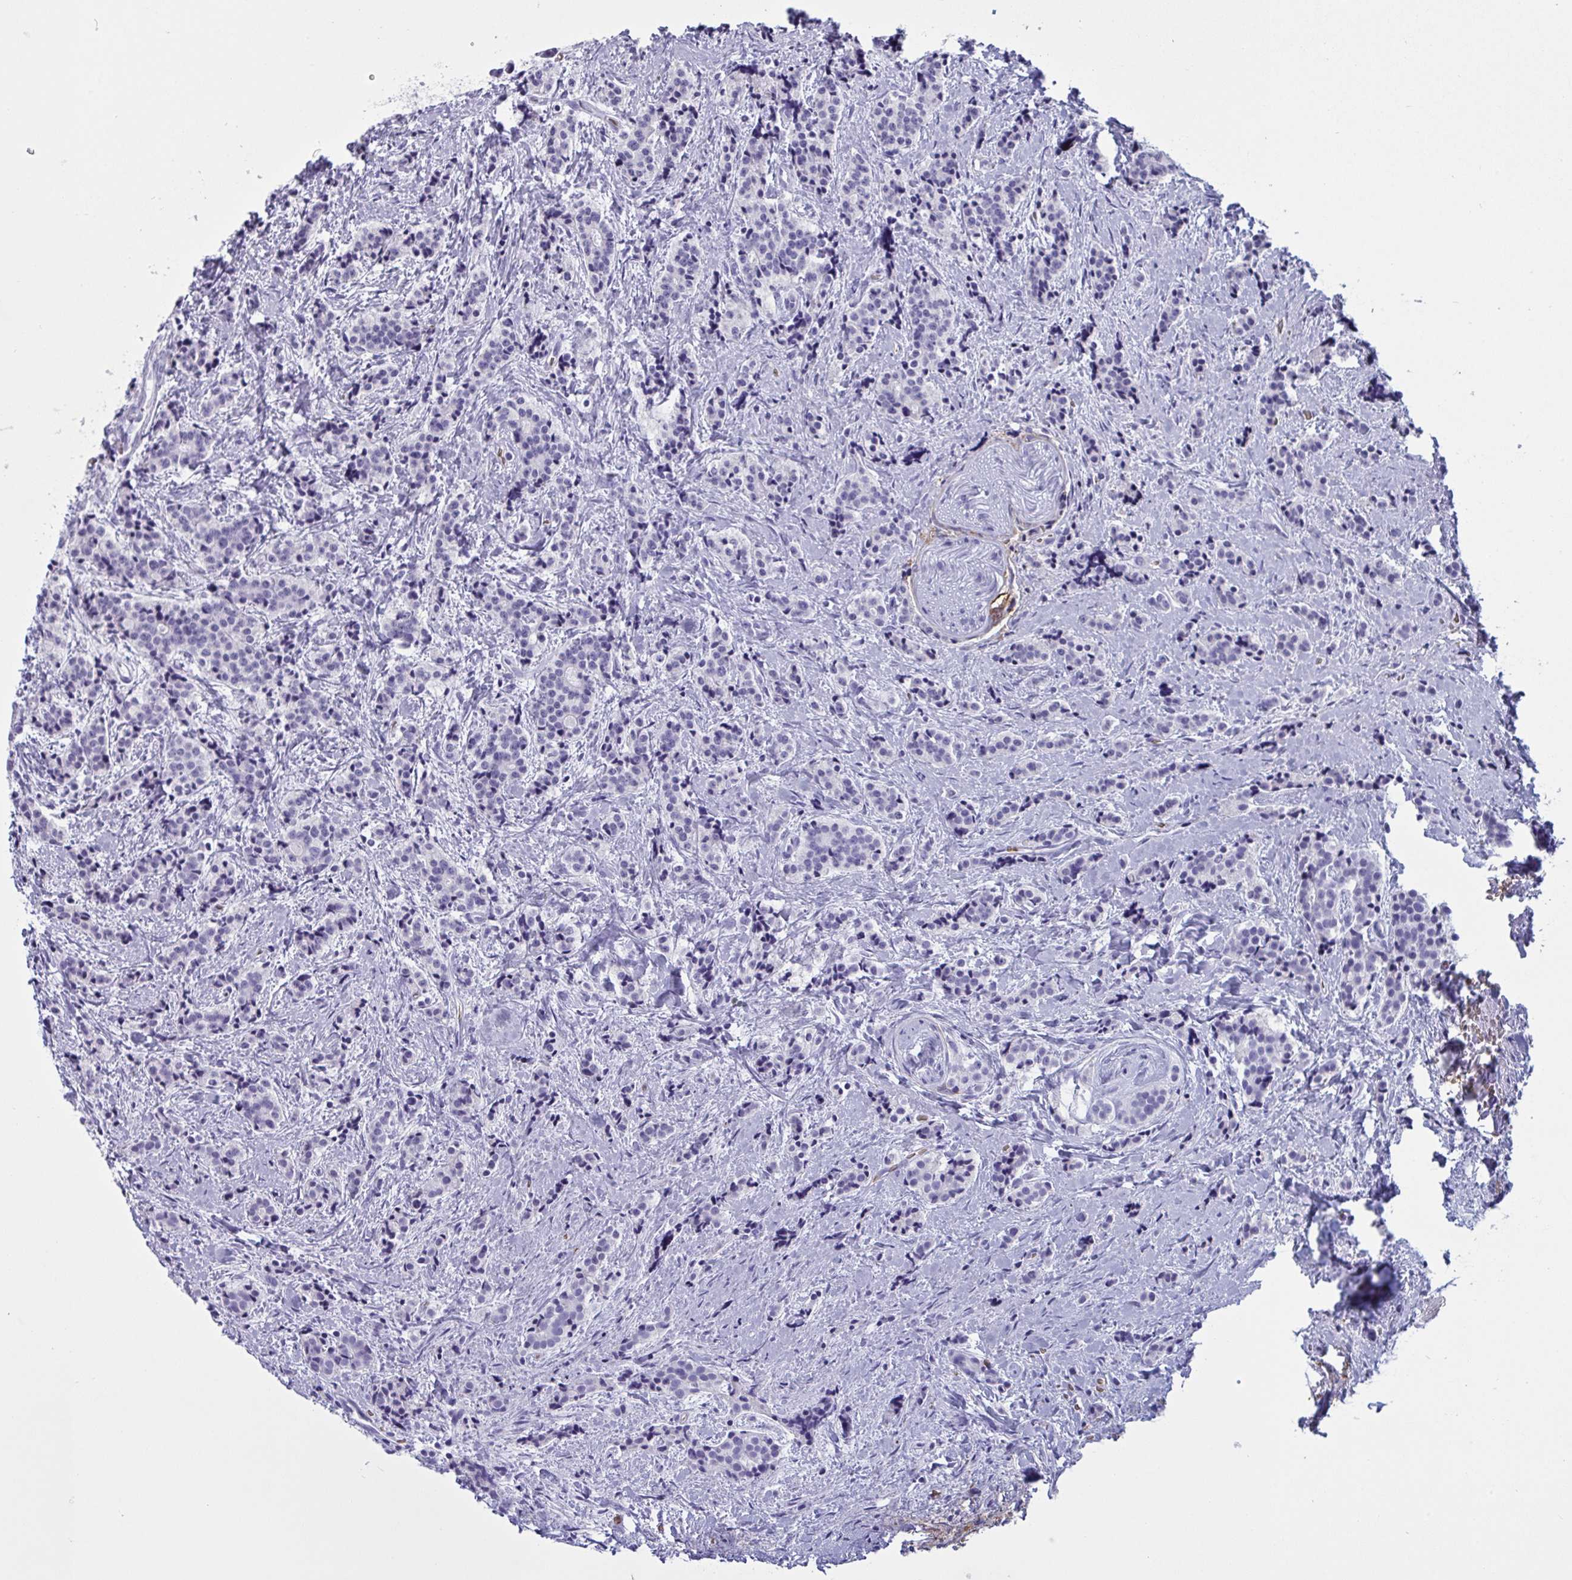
{"staining": {"intensity": "negative", "quantity": "none", "location": "none"}, "tissue": "carcinoid", "cell_type": "Tumor cells", "image_type": "cancer", "snomed": [{"axis": "morphology", "description": "Carcinoid, malignant, NOS"}, {"axis": "topography", "description": "Small intestine"}], "caption": "Immunohistochemical staining of human carcinoid exhibits no significant positivity in tumor cells.", "gene": "SLC2A1", "patient": {"sex": "female", "age": 73}}